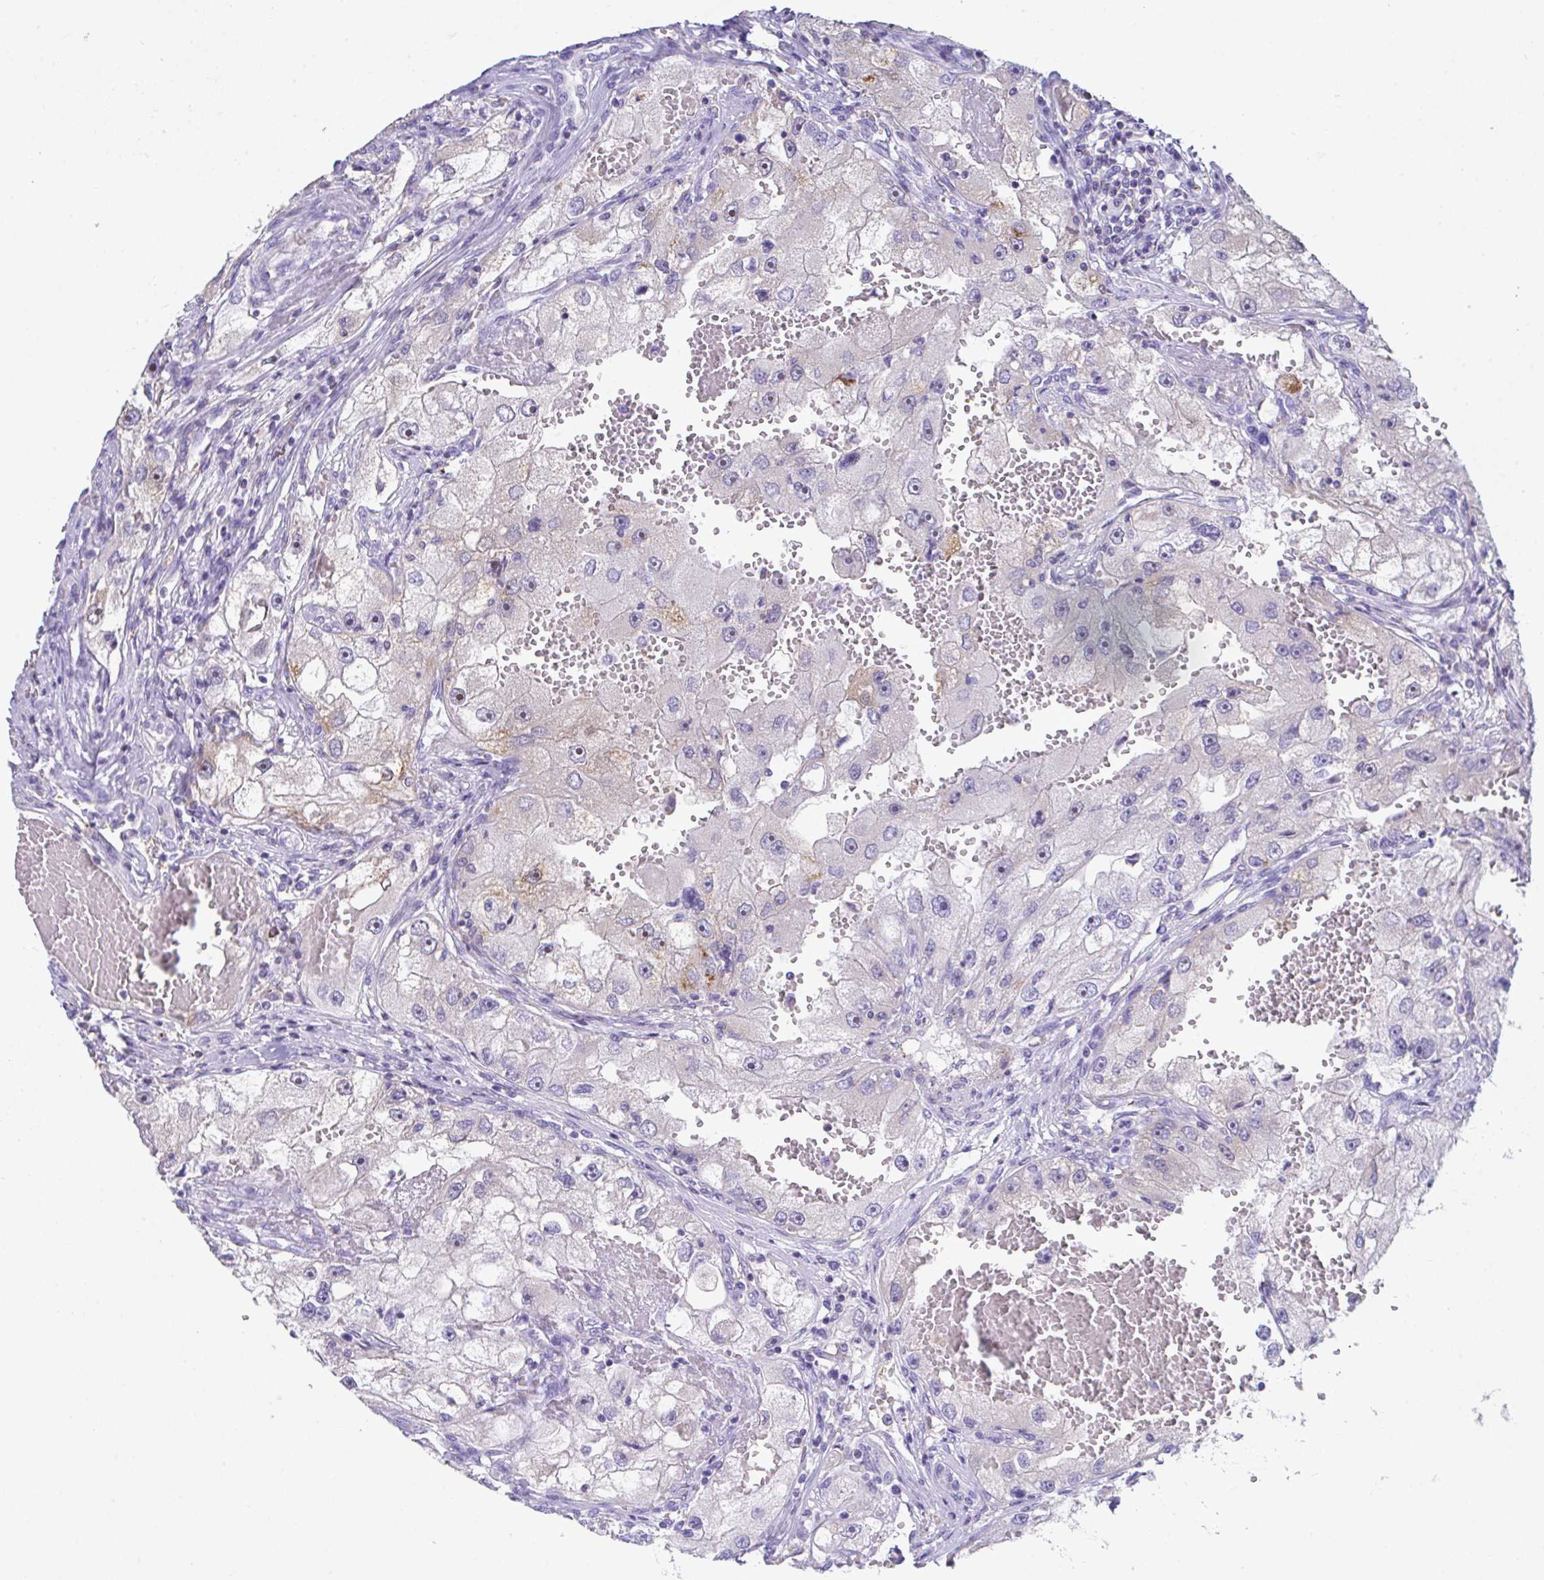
{"staining": {"intensity": "negative", "quantity": "none", "location": "none"}, "tissue": "renal cancer", "cell_type": "Tumor cells", "image_type": "cancer", "snomed": [{"axis": "morphology", "description": "Adenocarcinoma, NOS"}, {"axis": "topography", "description": "Kidney"}], "caption": "Human renal cancer (adenocarcinoma) stained for a protein using immunohistochemistry (IHC) demonstrates no expression in tumor cells.", "gene": "TNFAIP8", "patient": {"sex": "male", "age": 63}}